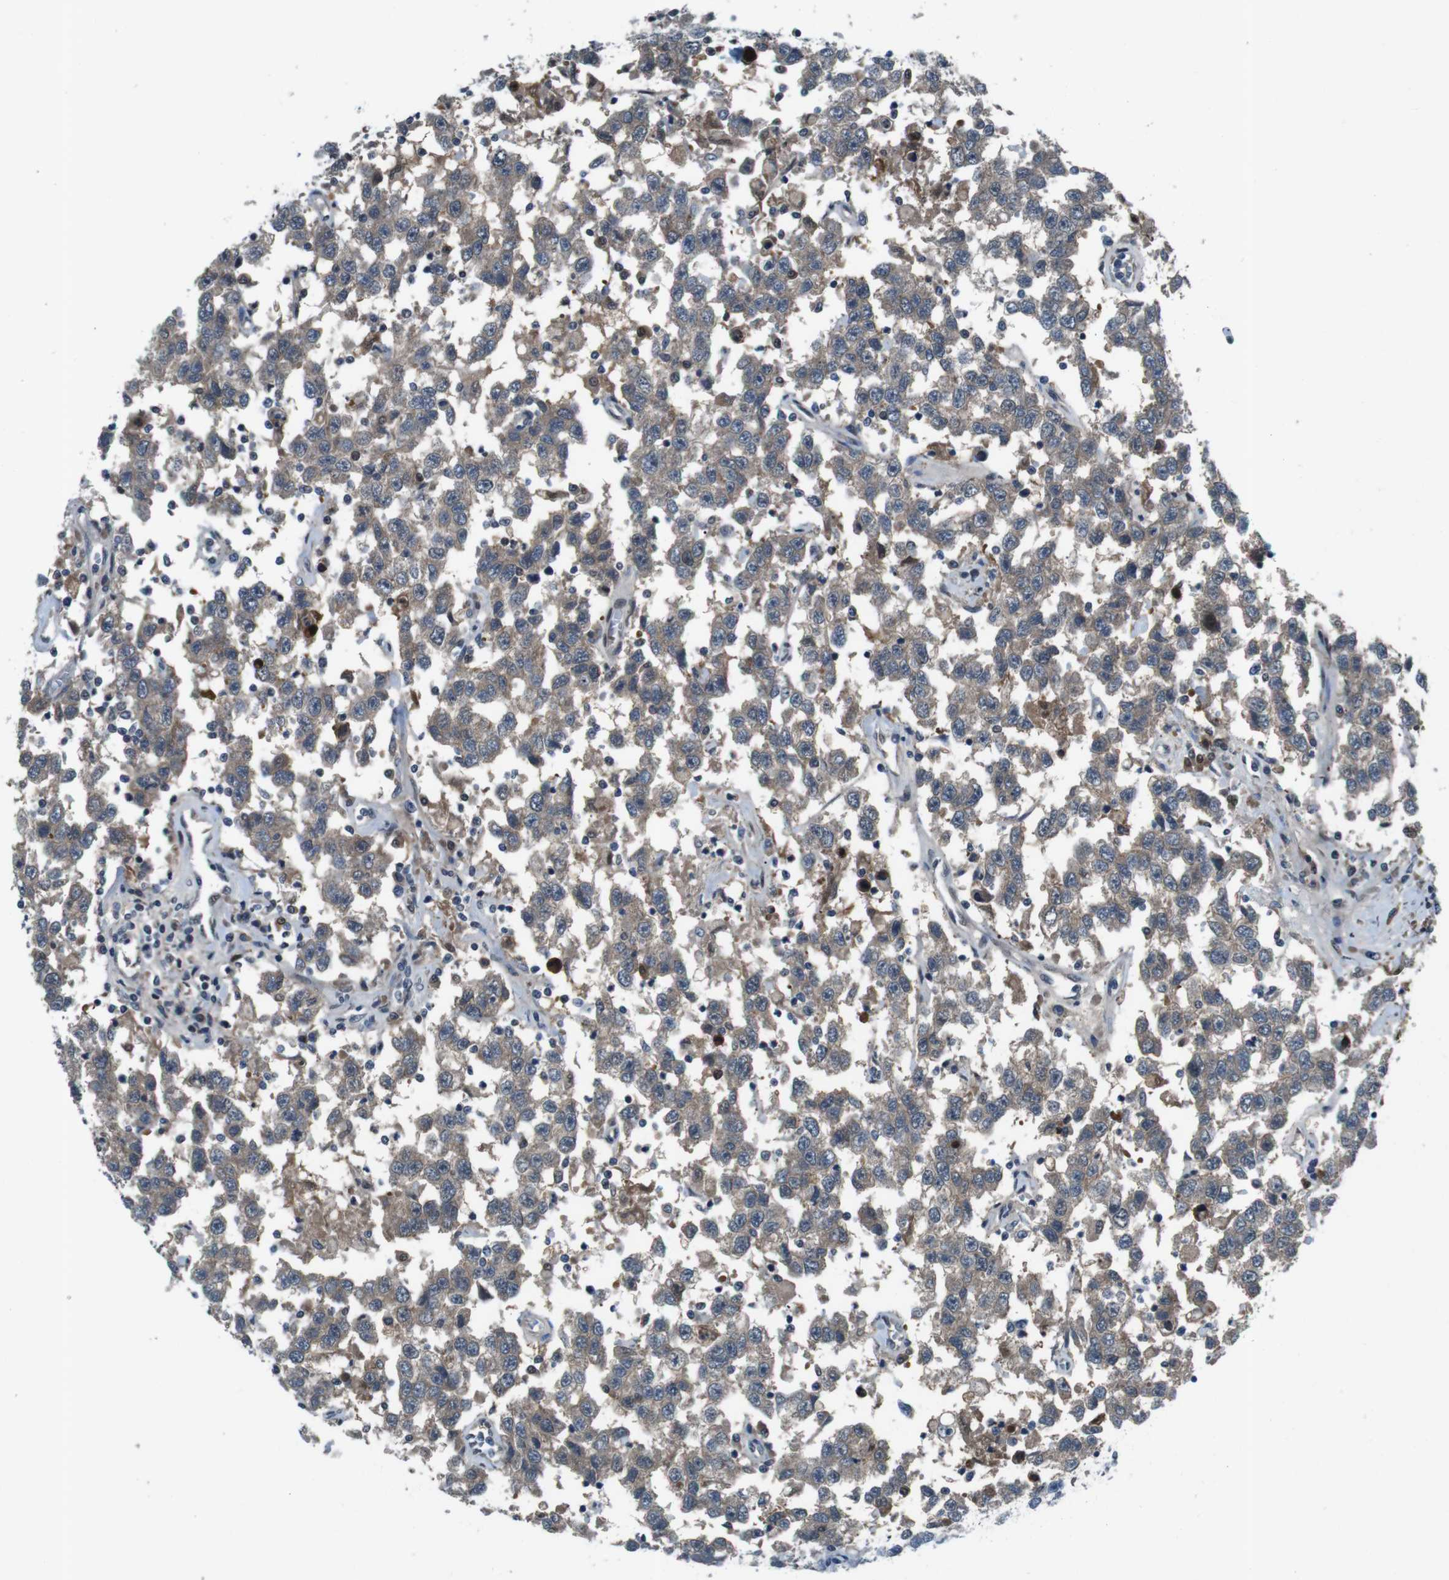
{"staining": {"intensity": "moderate", "quantity": ">75%", "location": "cytoplasmic/membranous"}, "tissue": "testis cancer", "cell_type": "Tumor cells", "image_type": "cancer", "snomed": [{"axis": "morphology", "description": "Seminoma, NOS"}, {"axis": "topography", "description": "Testis"}], "caption": "Immunohistochemistry of testis cancer (seminoma) reveals medium levels of moderate cytoplasmic/membranous positivity in approximately >75% of tumor cells.", "gene": "LRP5", "patient": {"sex": "male", "age": 41}}